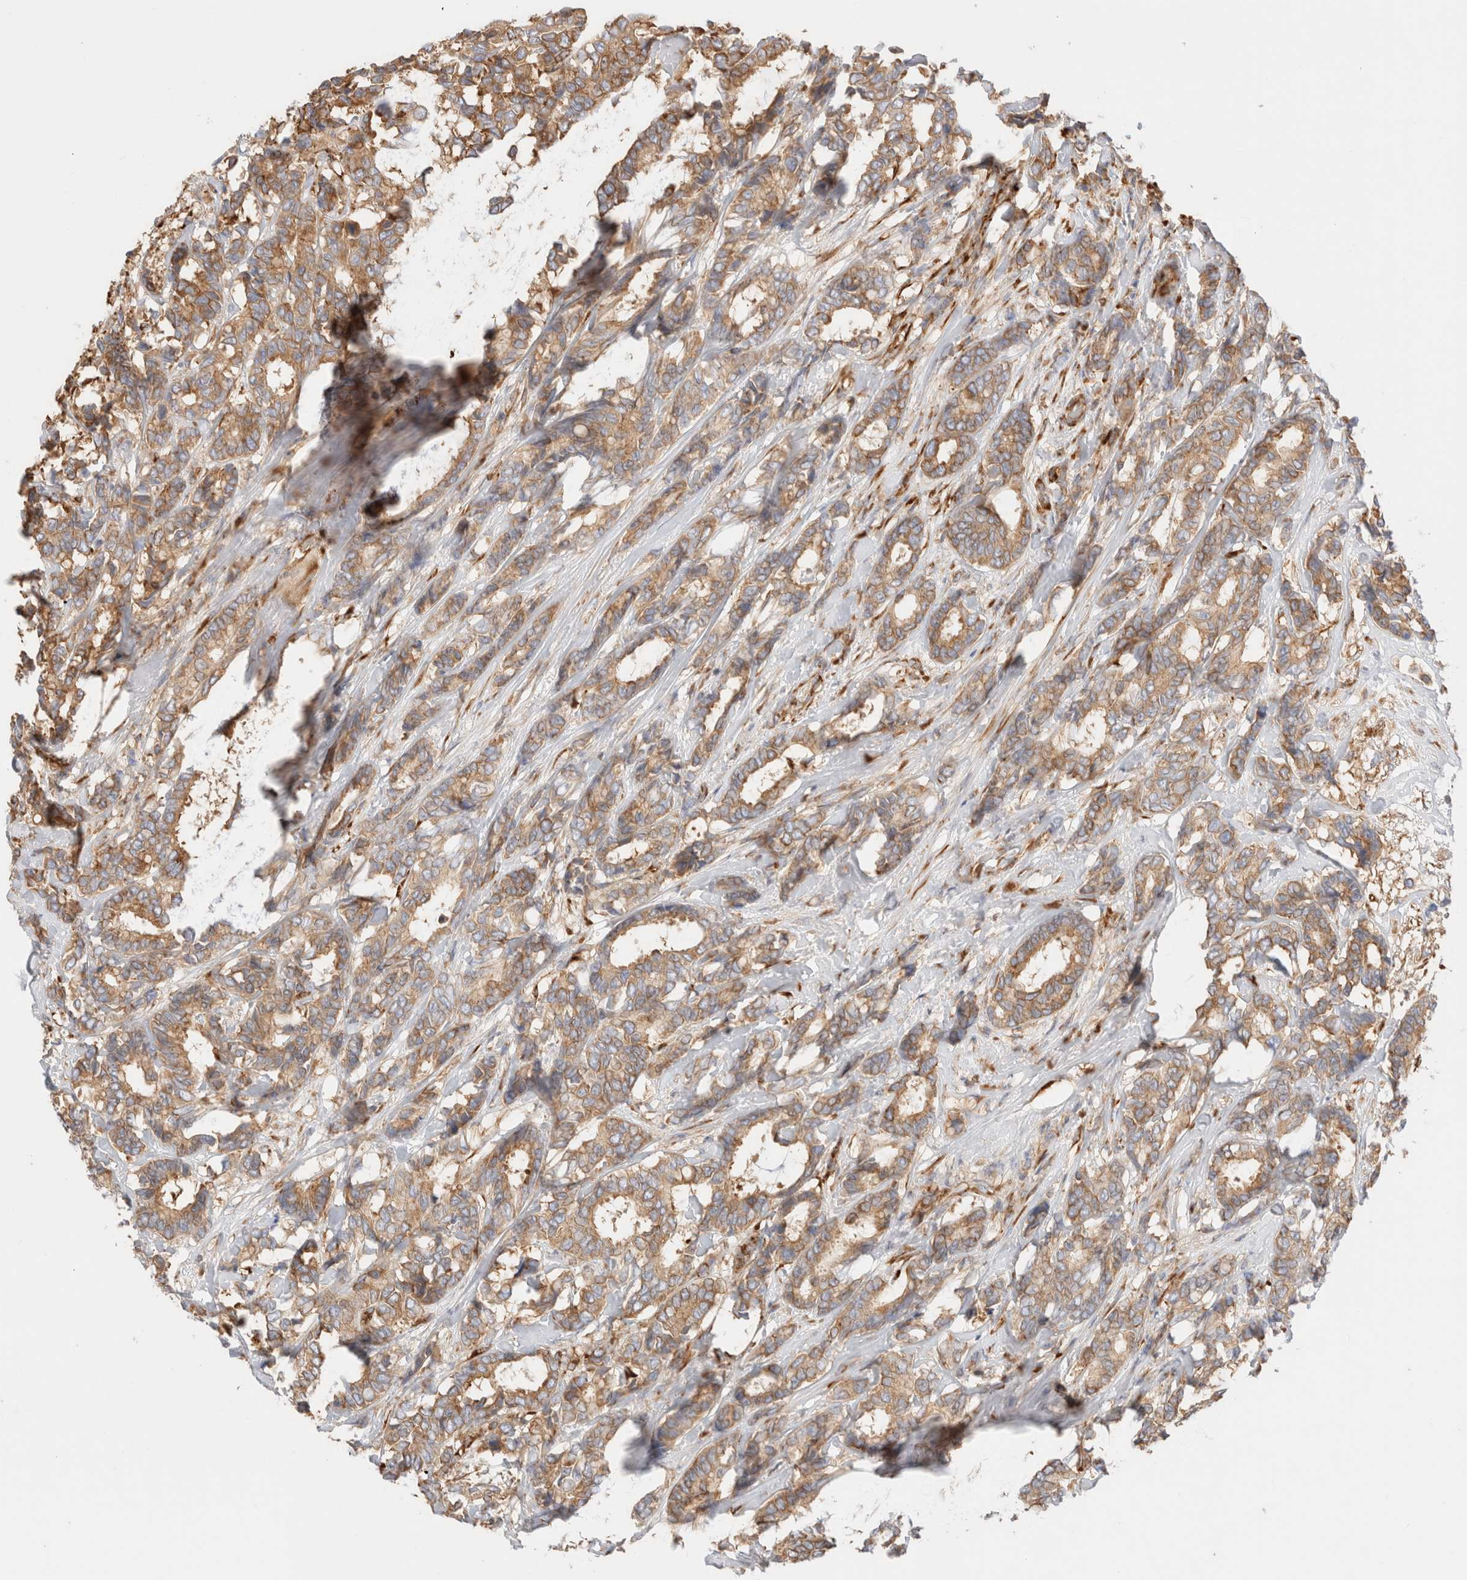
{"staining": {"intensity": "moderate", "quantity": ">75%", "location": "cytoplasmic/membranous"}, "tissue": "breast cancer", "cell_type": "Tumor cells", "image_type": "cancer", "snomed": [{"axis": "morphology", "description": "Duct carcinoma"}, {"axis": "topography", "description": "Breast"}], "caption": "Moderate cytoplasmic/membranous positivity for a protein is appreciated in approximately >75% of tumor cells of breast intraductal carcinoma using immunohistochemistry (IHC).", "gene": "ZC2HC1A", "patient": {"sex": "female", "age": 87}}